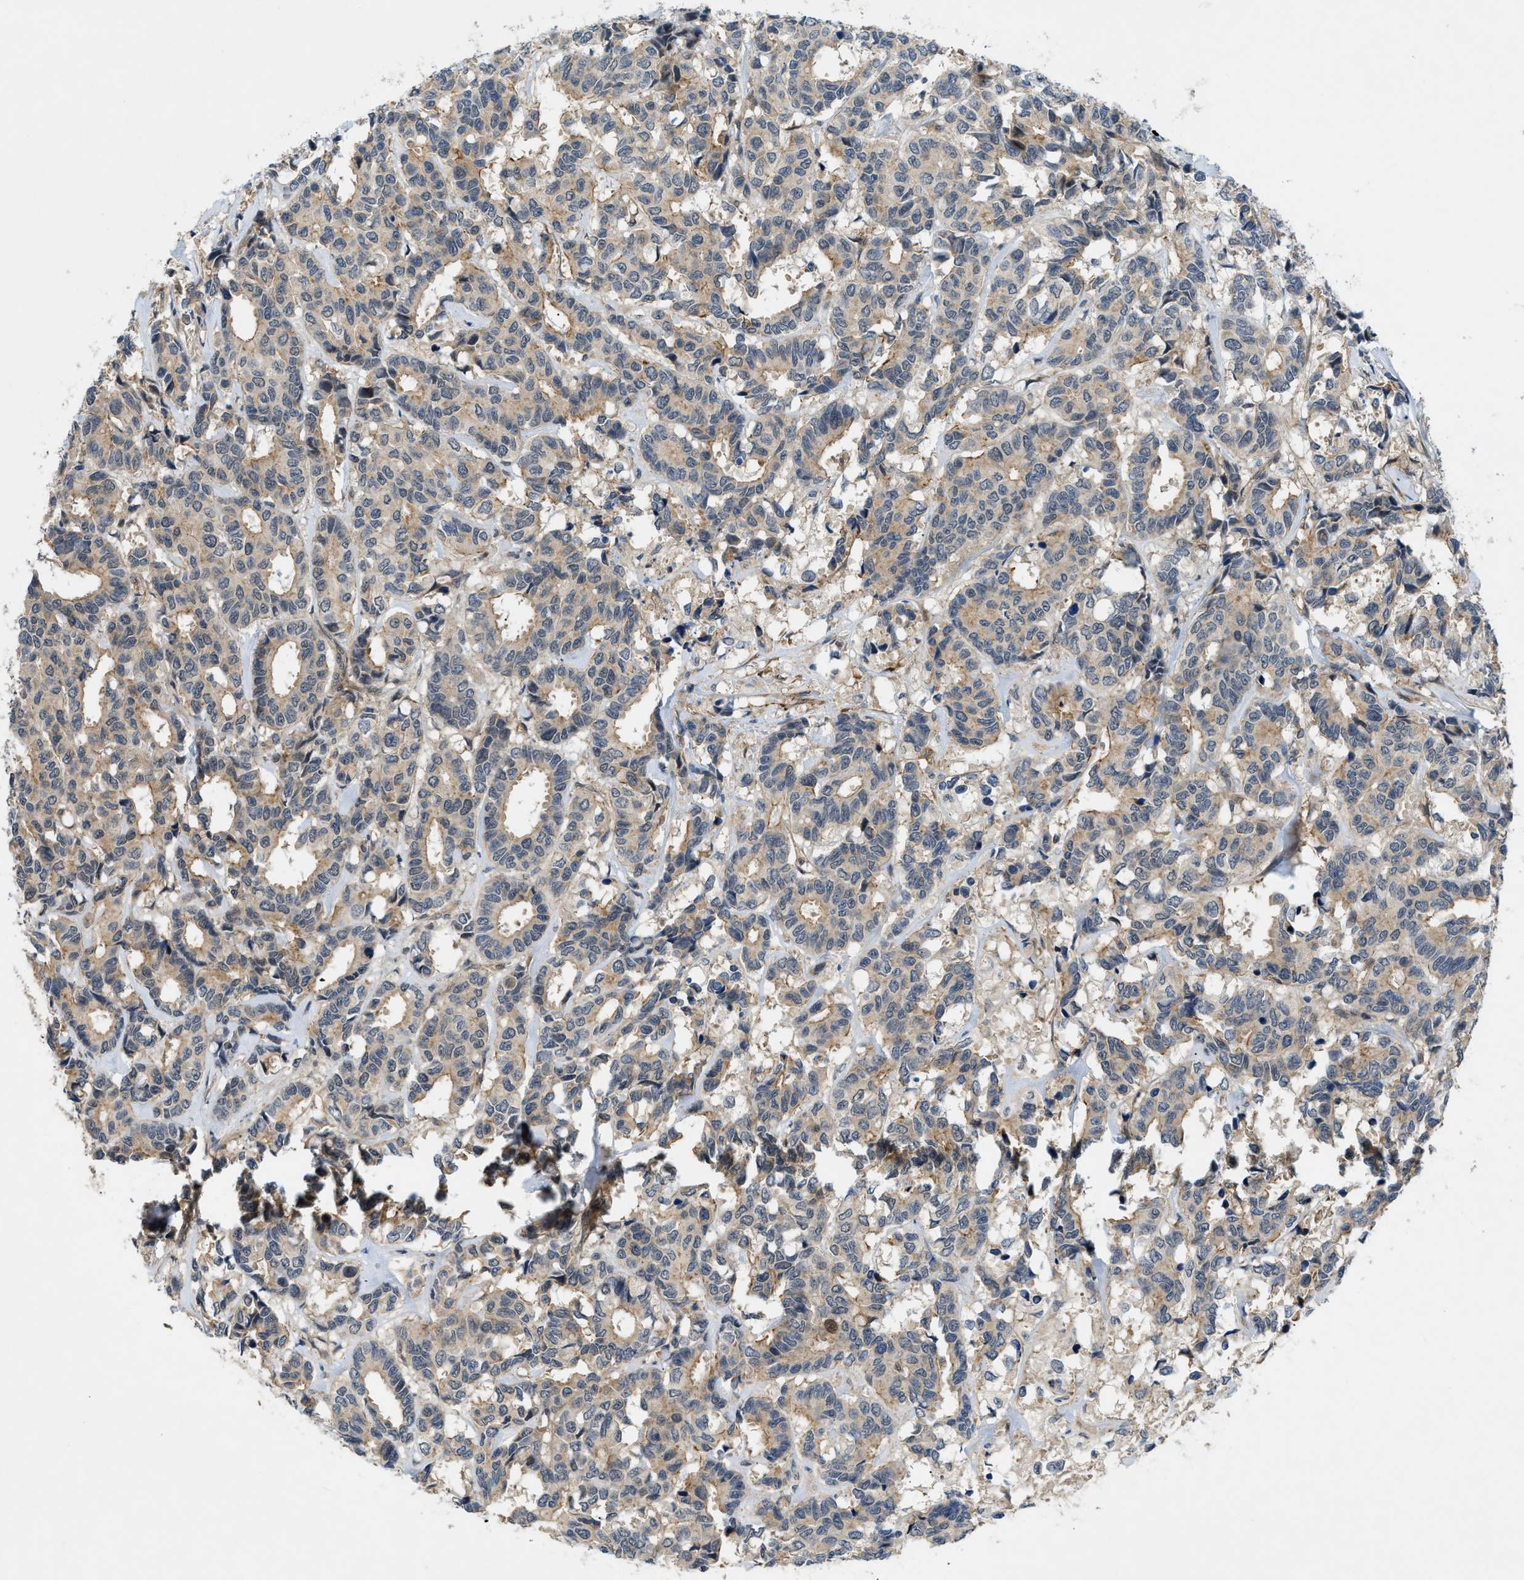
{"staining": {"intensity": "weak", "quantity": ">75%", "location": "cytoplasmic/membranous"}, "tissue": "breast cancer", "cell_type": "Tumor cells", "image_type": "cancer", "snomed": [{"axis": "morphology", "description": "Duct carcinoma"}, {"axis": "topography", "description": "Breast"}], "caption": "Immunohistochemistry histopathology image of breast cancer stained for a protein (brown), which exhibits low levels of weak cytoplasmic/membranous expression in approximately >75% of tumor cells.", "gene": "TRAK2", "patient": {"sex": "female", "age": 87}}